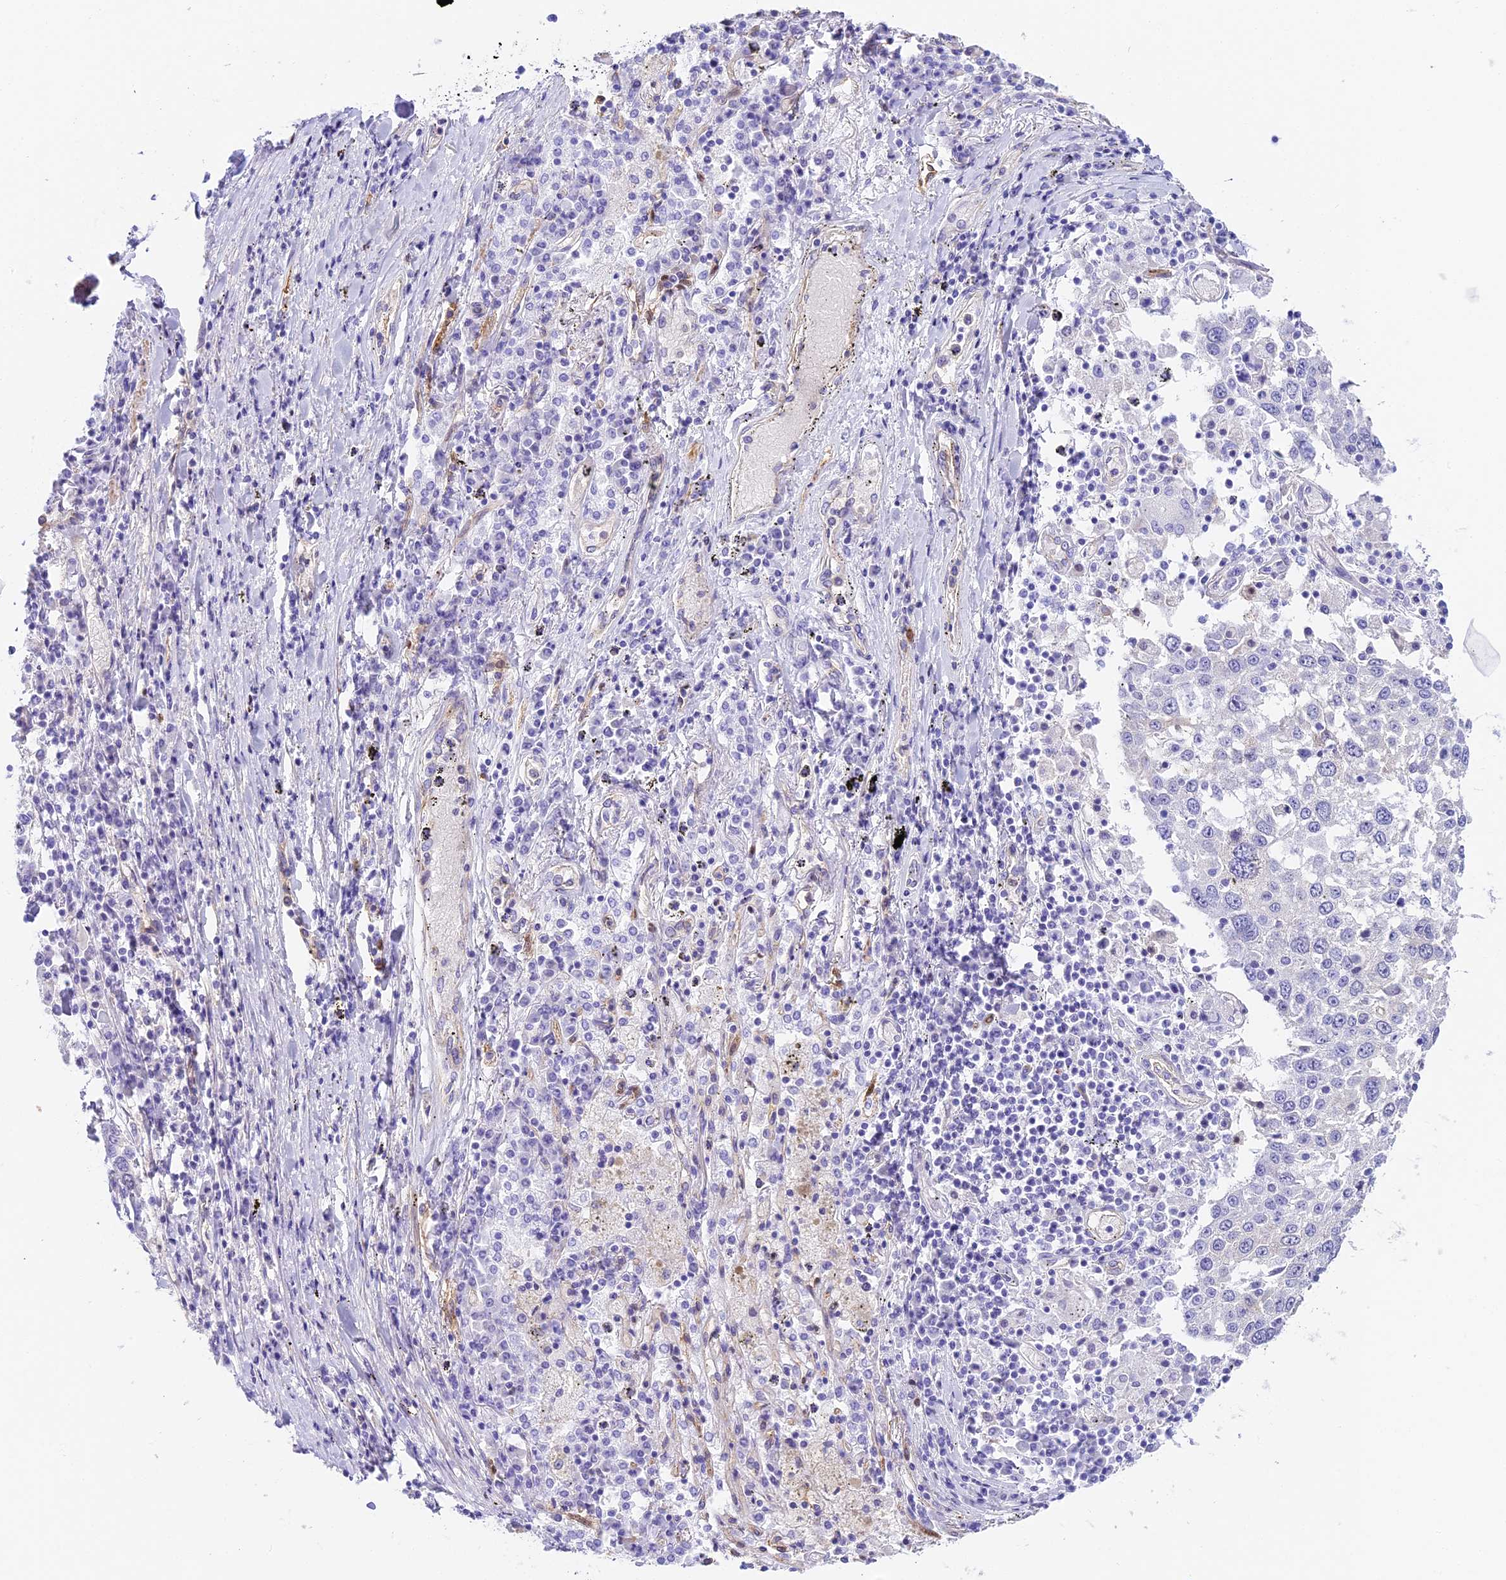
{"staining": {"intensity": "negative", "quantity": "none", "location": "none"}, "tissue": "lung cancer", "cell_type": "Tumor cells", "image_type": "cancer", "snomed": [{"axis": "morphology", "description": "Squamous cell carcinoma, NOS"}, {"axis": "topography", "description": "Lung"}], "caption": "Tumor cells show no significant protein staining in lung squamous cell carcinoma.", "gene": "HOMER3", "patient": {"sex": "male", "age": 65}}